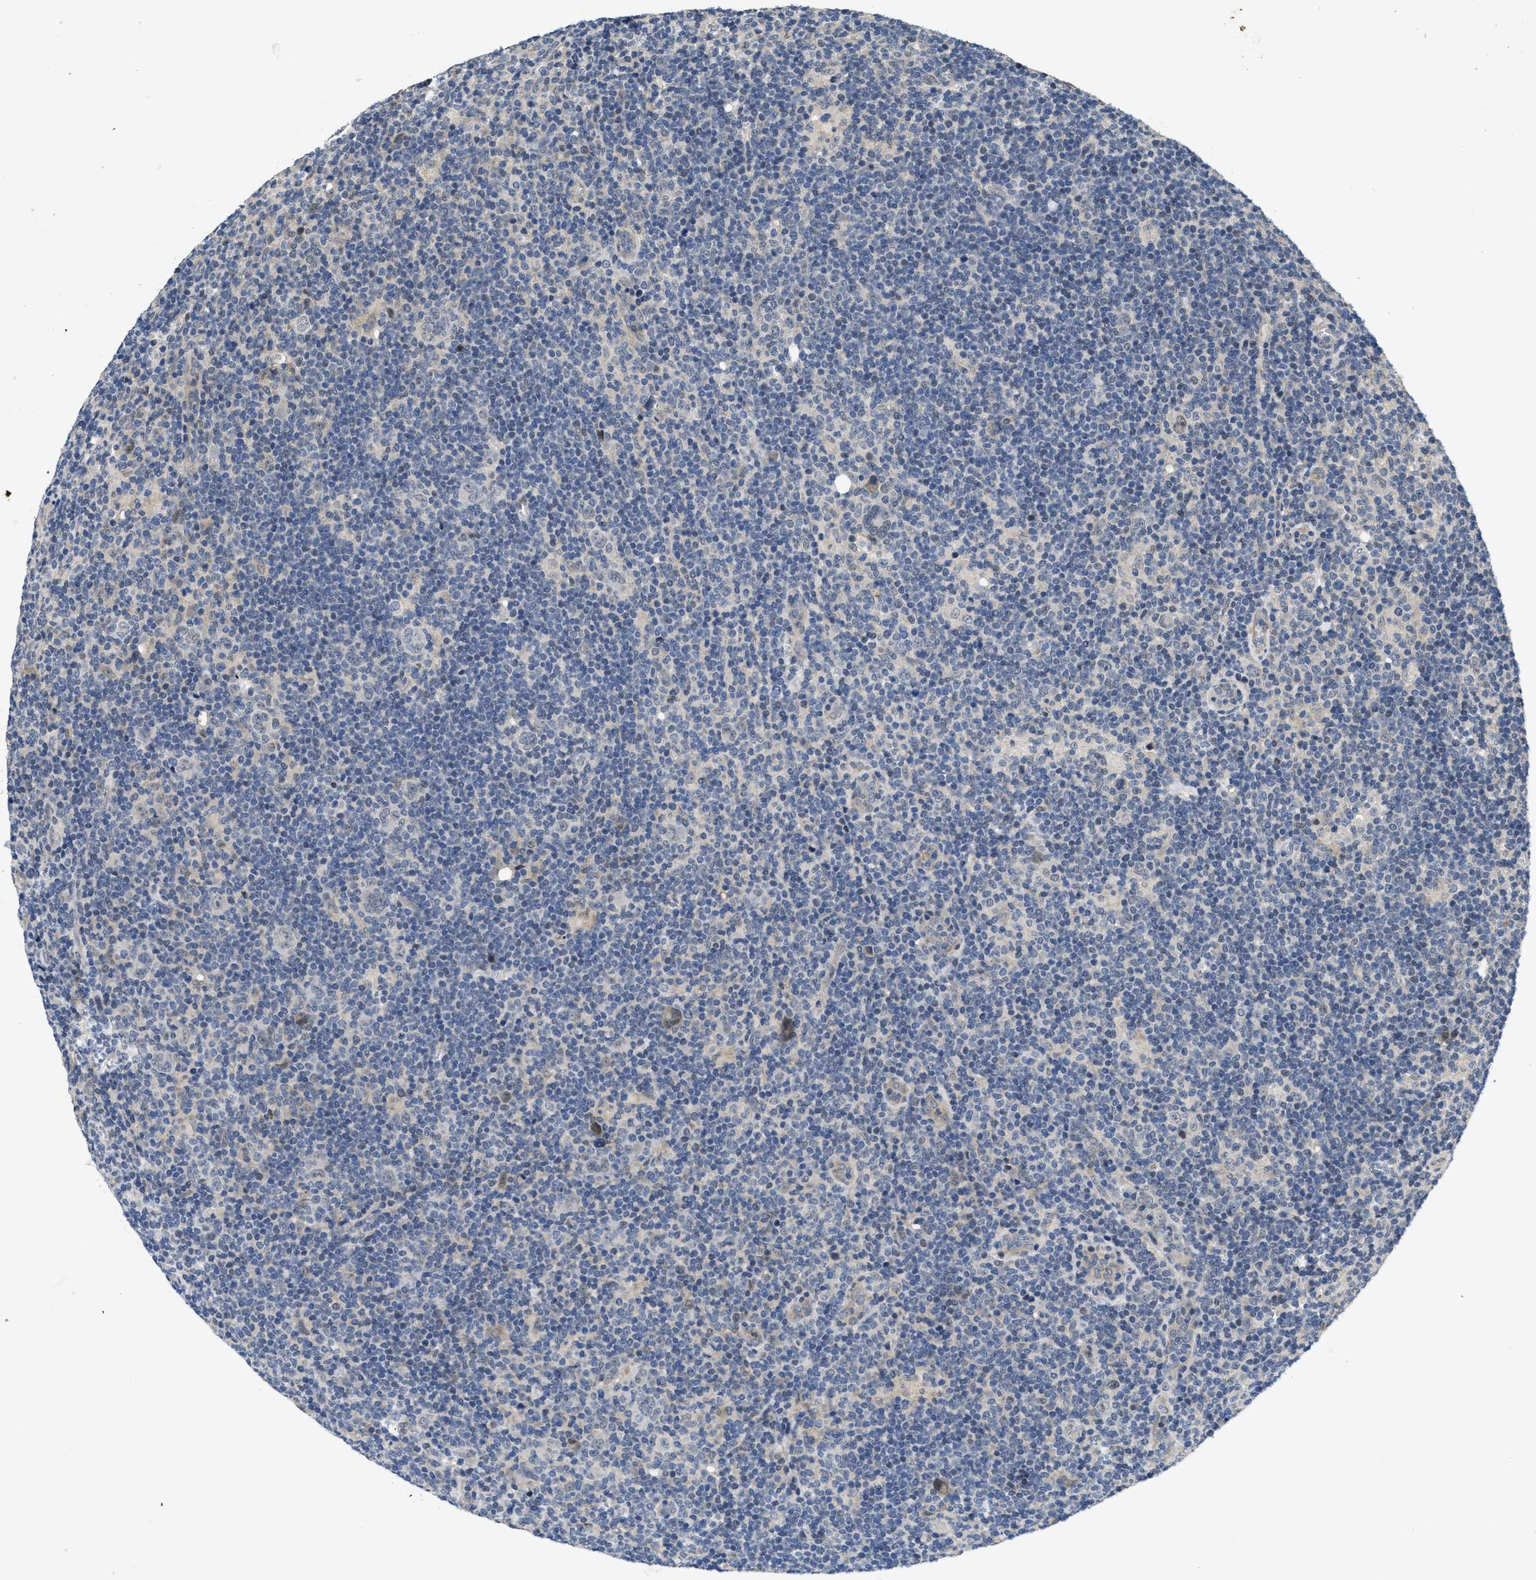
{"staining": {"intensity": "negative", "quantity": "none", "location": "none"}, "tissue": "lymphoma", "cell_type": "Tumor cells", "image_type": "cancer", "snomed": [{"axis": "morphology", "description": "Hodgkin's disease, NOS"}, {"axis": "topography", "description": "Lymph node"}], "caption": "Immunohistochemical staining of Hodgkin's disease shows no significant staining in tumor cells.", "gene": "PAPOLG", "patient": {"sex": "female", "age": 57}}